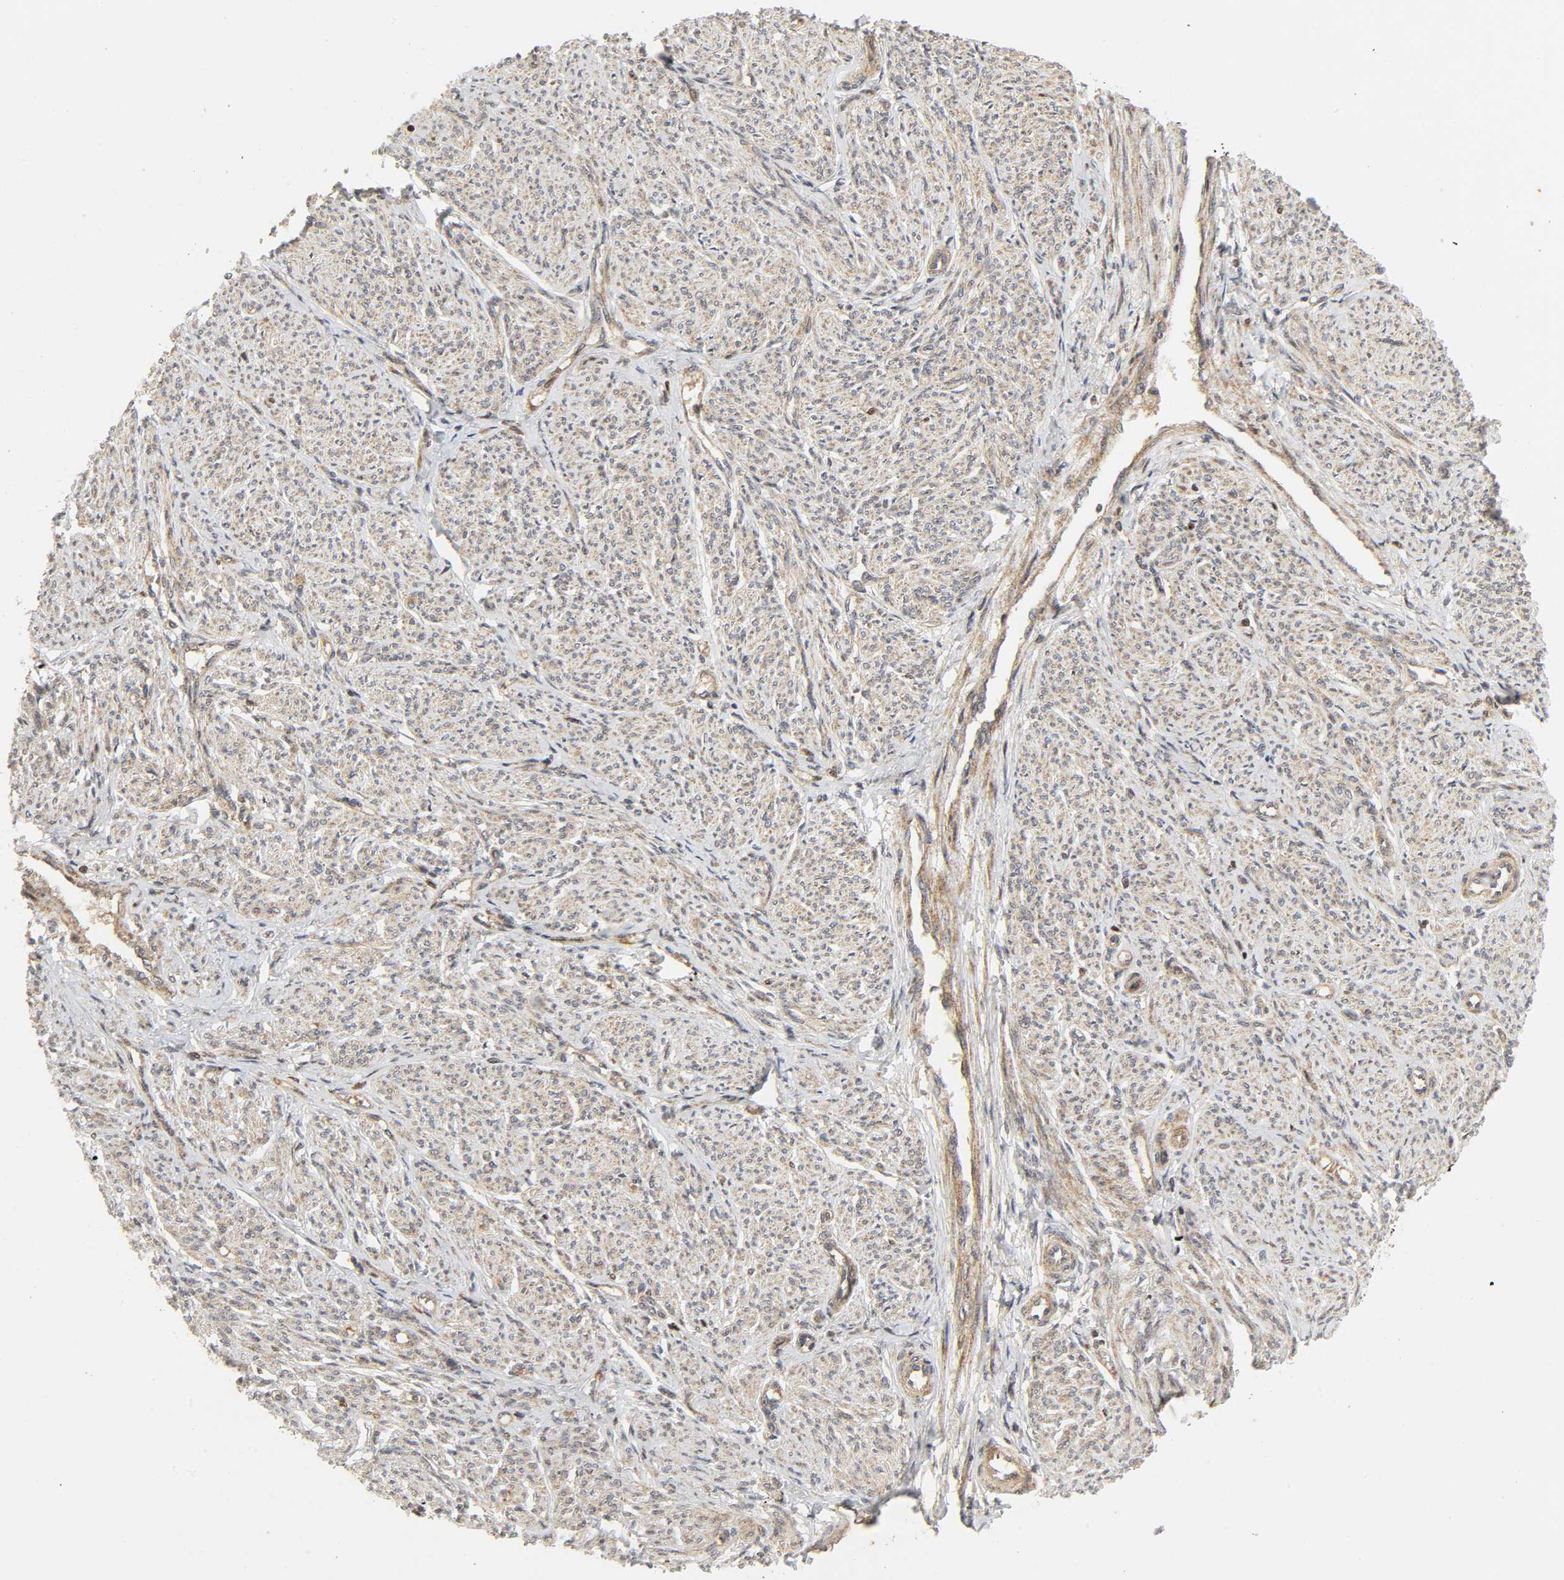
{"staining": {"intensity": "moderate", "quantity": ">75%", "location": "cytoplasmic/membranous"}, "tissue": "smooth muscle", "cell_type": "Smooth muscle cells", "image_type": "normal", "snomed": [{"axis": "morphology", "description": "Normal tissue, NOS"}, {"axis": "topography", "description": "Smooth muscle"}], "caption": "Human smooth muscle stained with a protein marker exhibits moderate staining in smooth muscle cells.", "gene": "CHUK", "patient": {"sex": "female", "age": 65}}